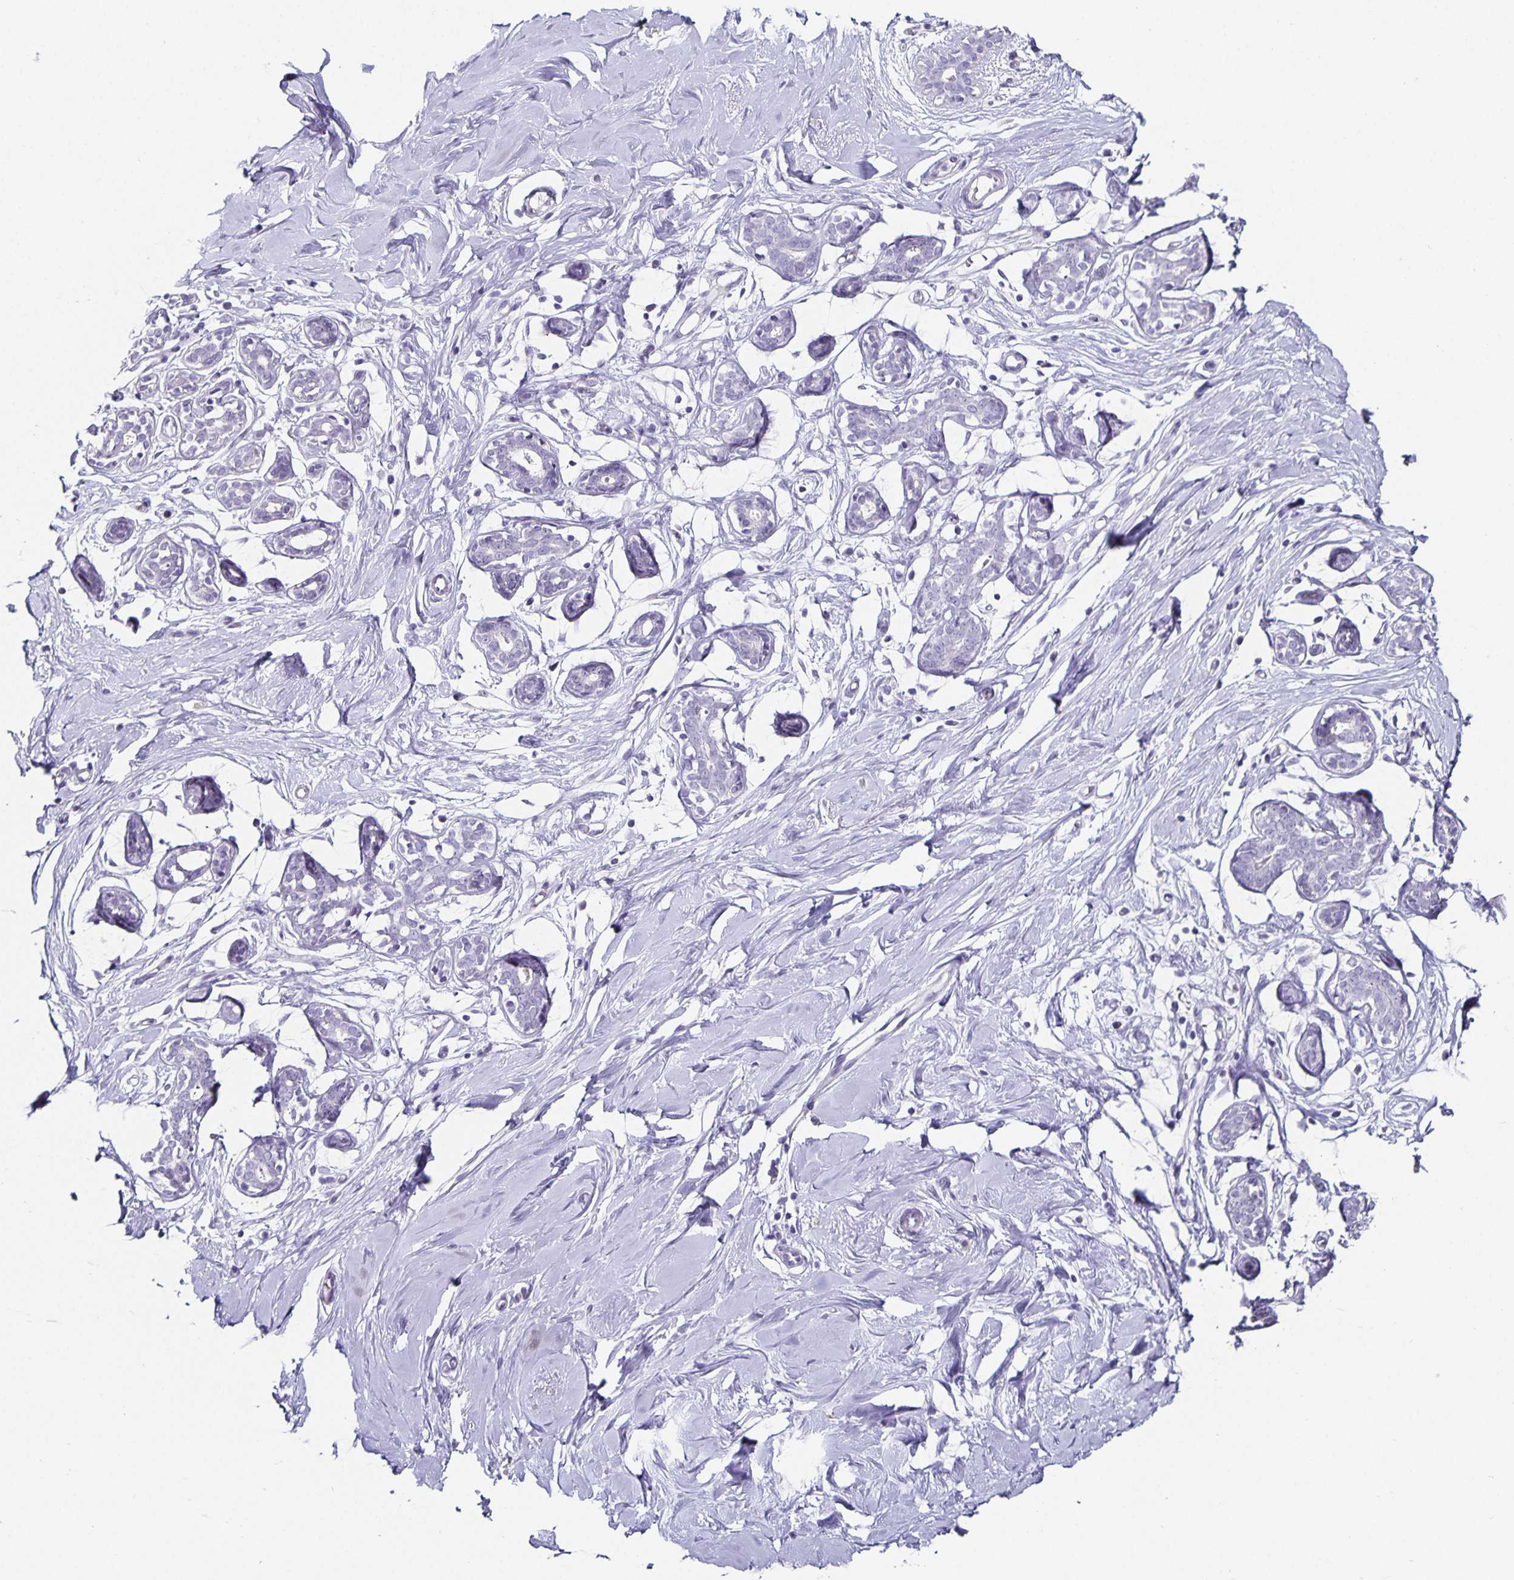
{"staining": {"intensity": "negative", "quantity": "none", "location": "none"}, "tissue": "breast", "cell_type": "Adipocytes", "image_type": "normal", "snomed": [{"axis": "morphology", "description": "Normal tissue, NOS"}, {"axis": "topography", "description": "Breast"}], "caption": "Immunohistochemistry micrograph of unremarkable human breast stained for a protein (brown), which shows no staining in adipocytes.", "gene": "CHGA", "patient": {"sex": "female", "age": 27}}